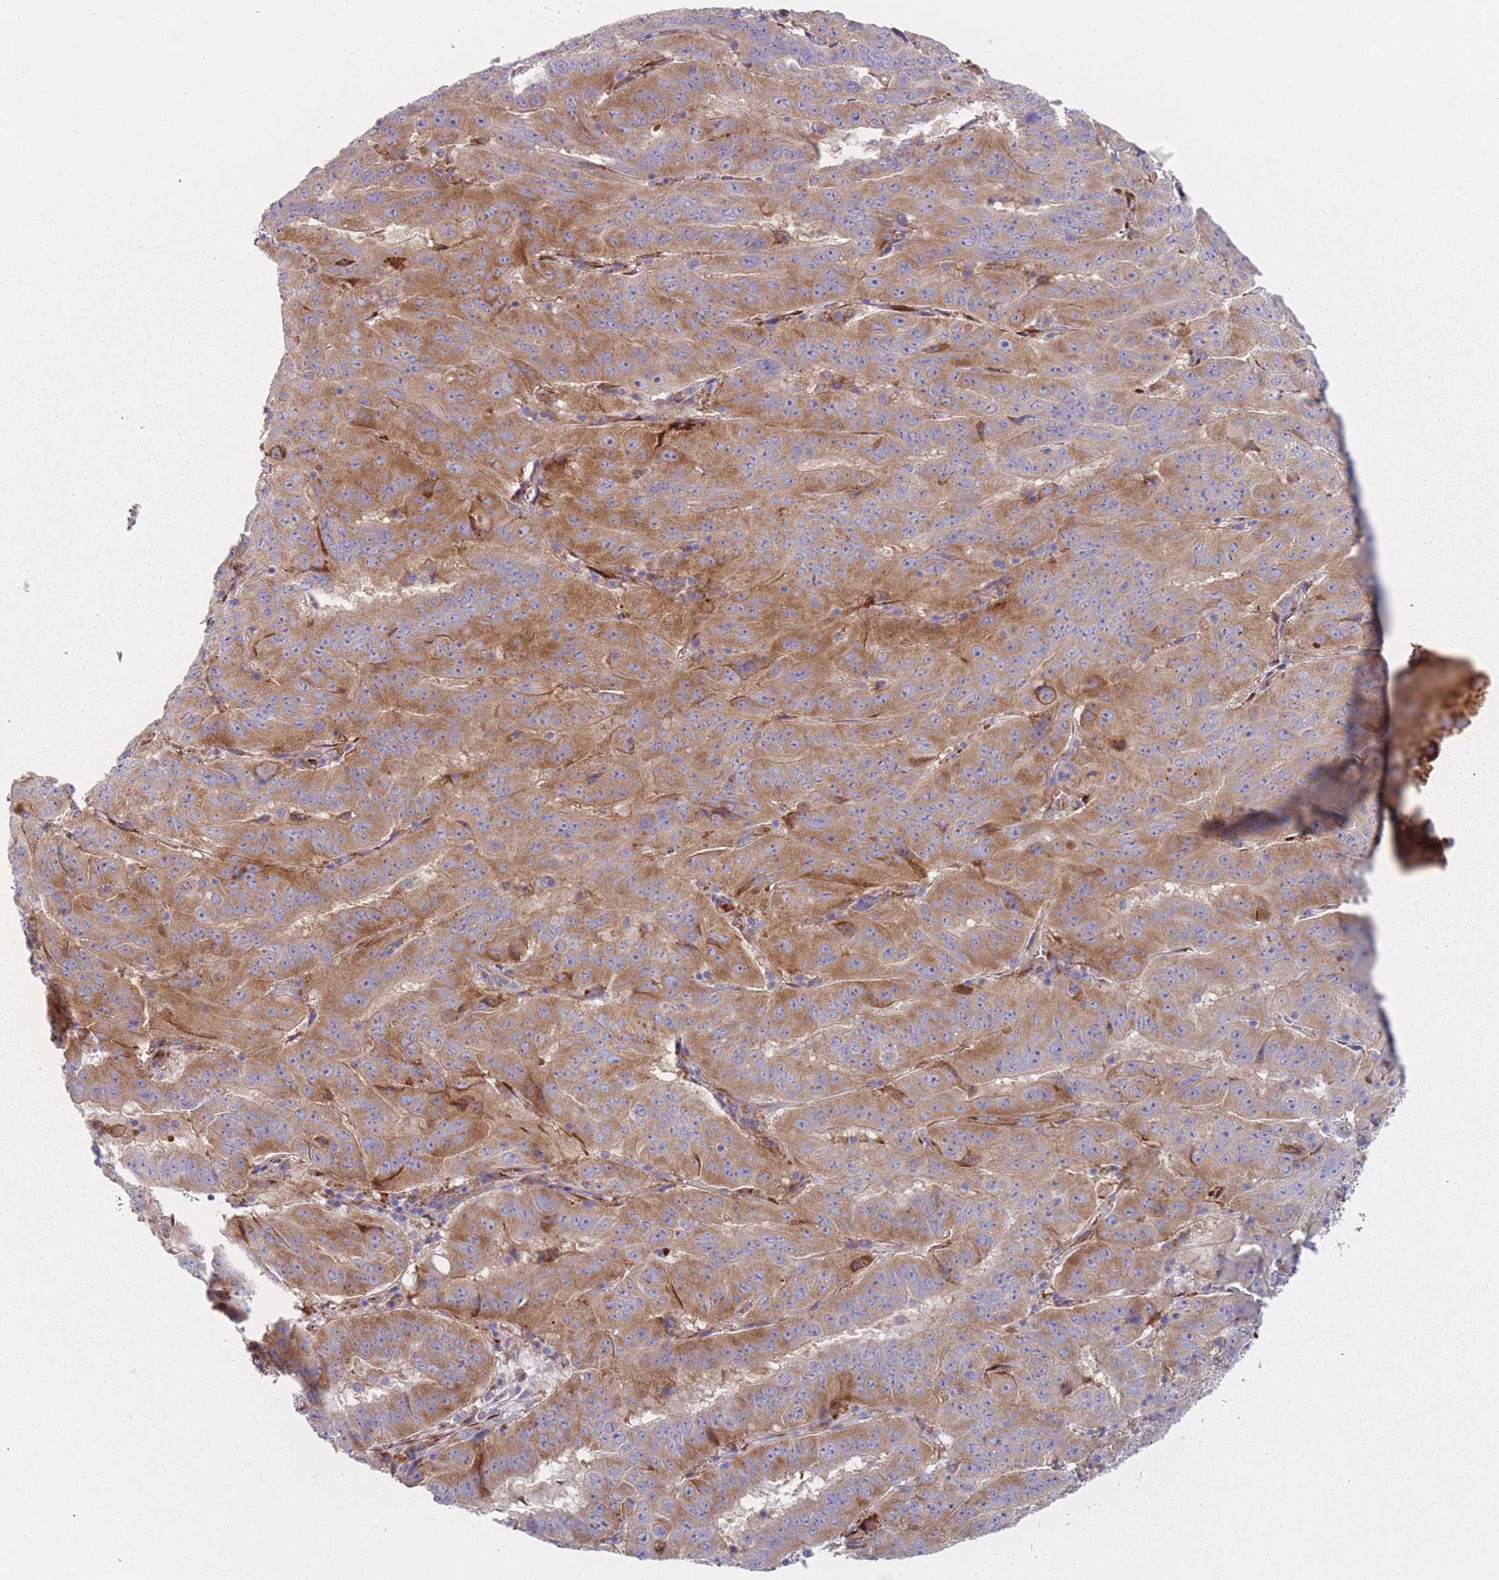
{"staining": {"intensity": "moderate", "quantity": ">75%", "location": "cytoplasmic/membranous"}, "tissue": "pancreatic cancer", "cell_type": "Tumor cells", "image_type": "cancer", "snomed": [{"axis": "morphology", "description": "Adenocarcinoma, NOS"}, {"axis": "topography", "description": "Pancreas"}], "caption": "A high-resolution histopathology image shows immunohistochemistry (IHC) staining of pancreatic adenocarcinoma, which shows moderate cytoplasmic/membranous staining in approximately >75% of tumor cells.", "gene": "CACNG5", "patient": {"sex": "male", "age": 63}}